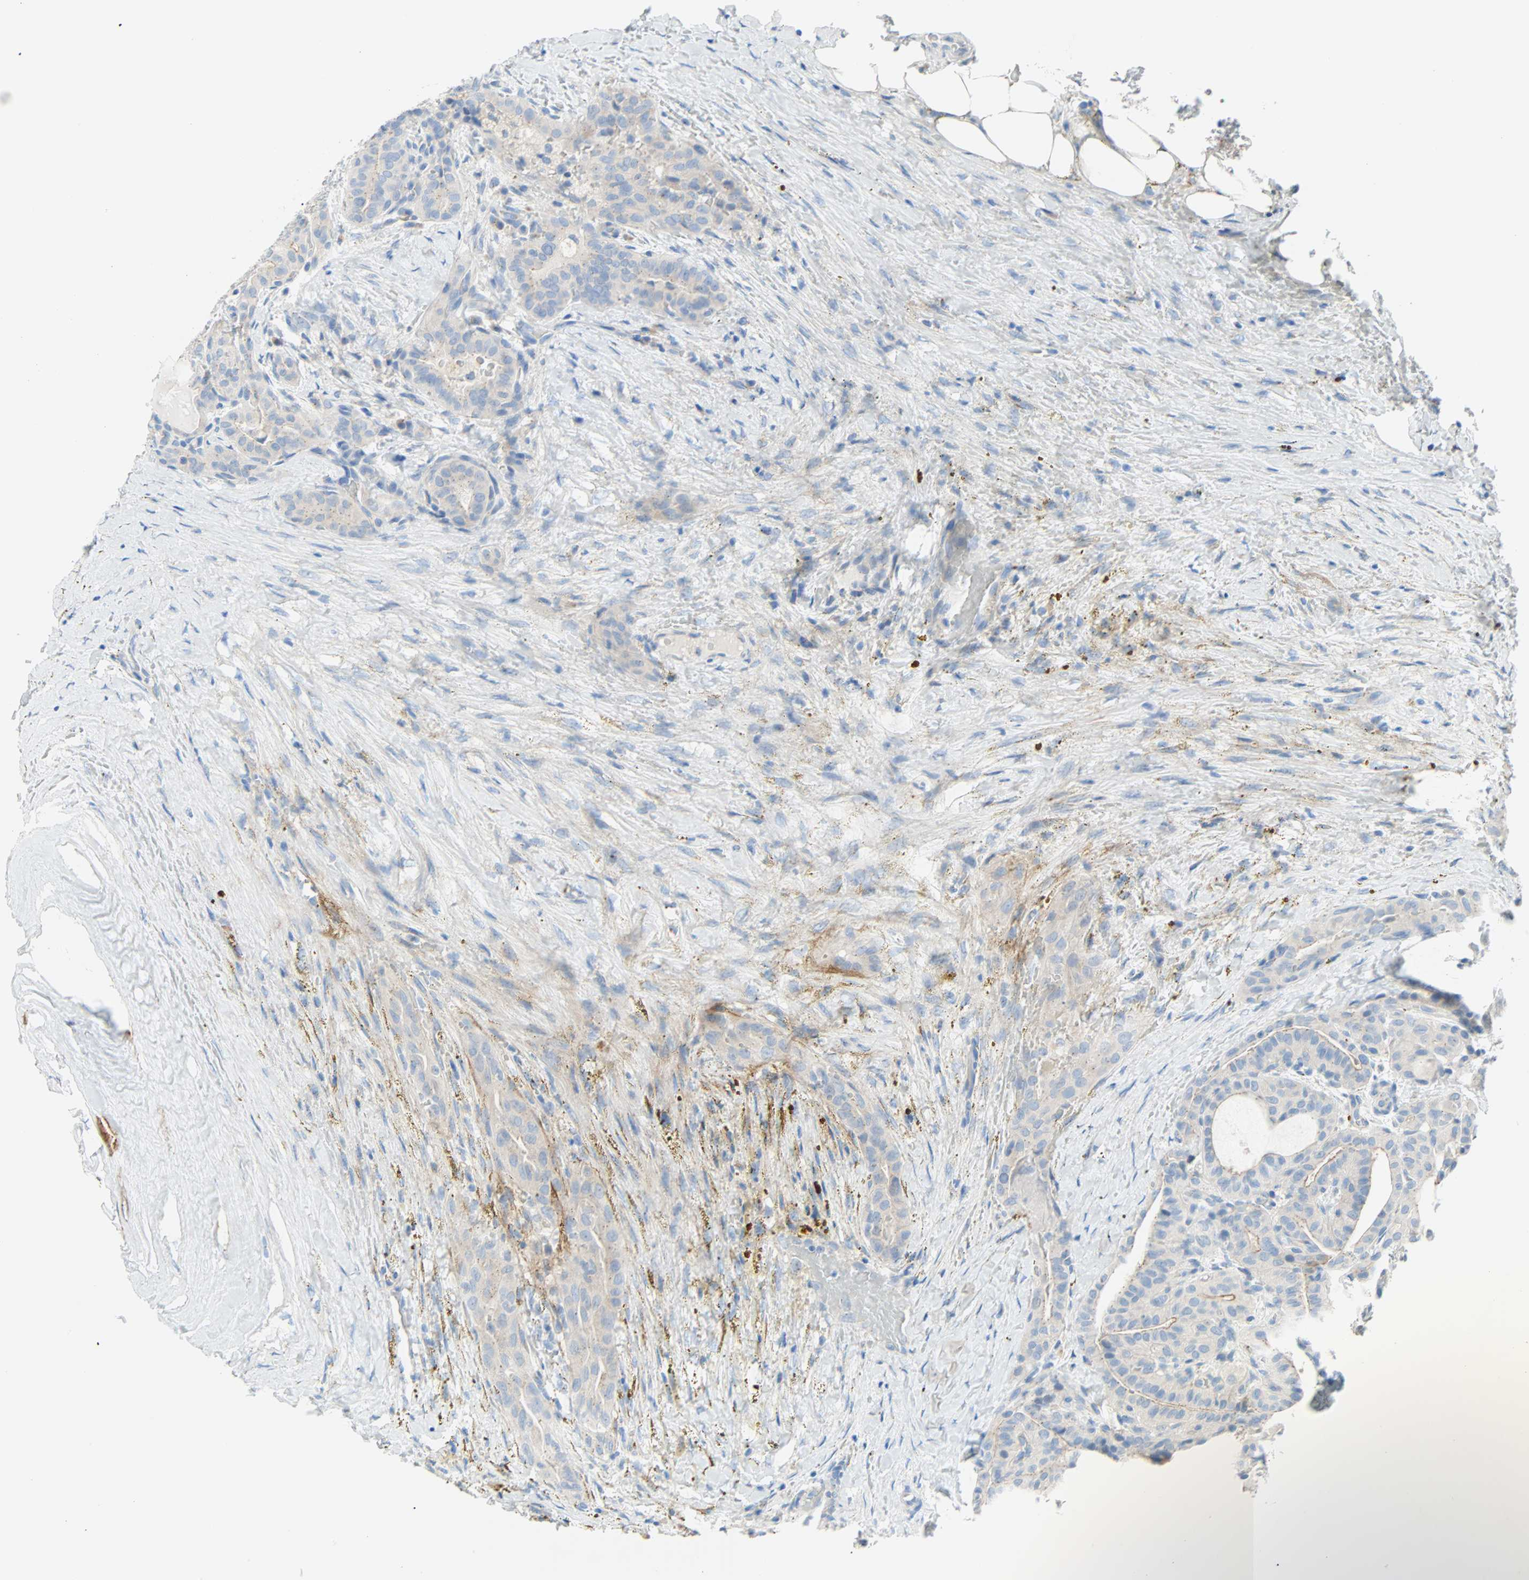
{"staining": {"intensity": "negative", "quantity": "none", "location": "none"}, "tissue": "thyroid cancer", "cell_type": "Tumor cells", "image_type": "cancer", "snomed": [{"axis": "morphology", "description": "Papillary adenocarcinoma, NOS"}, {"axis": "topography", "description": "Thyroid gland"}], "caption": "Immunohistochemistry of papillary adenocarcinoma (thyroid) displays no staining in tumor cells.", "gene": "PDPN", "patient": {"sex": "male", "age": 77}}